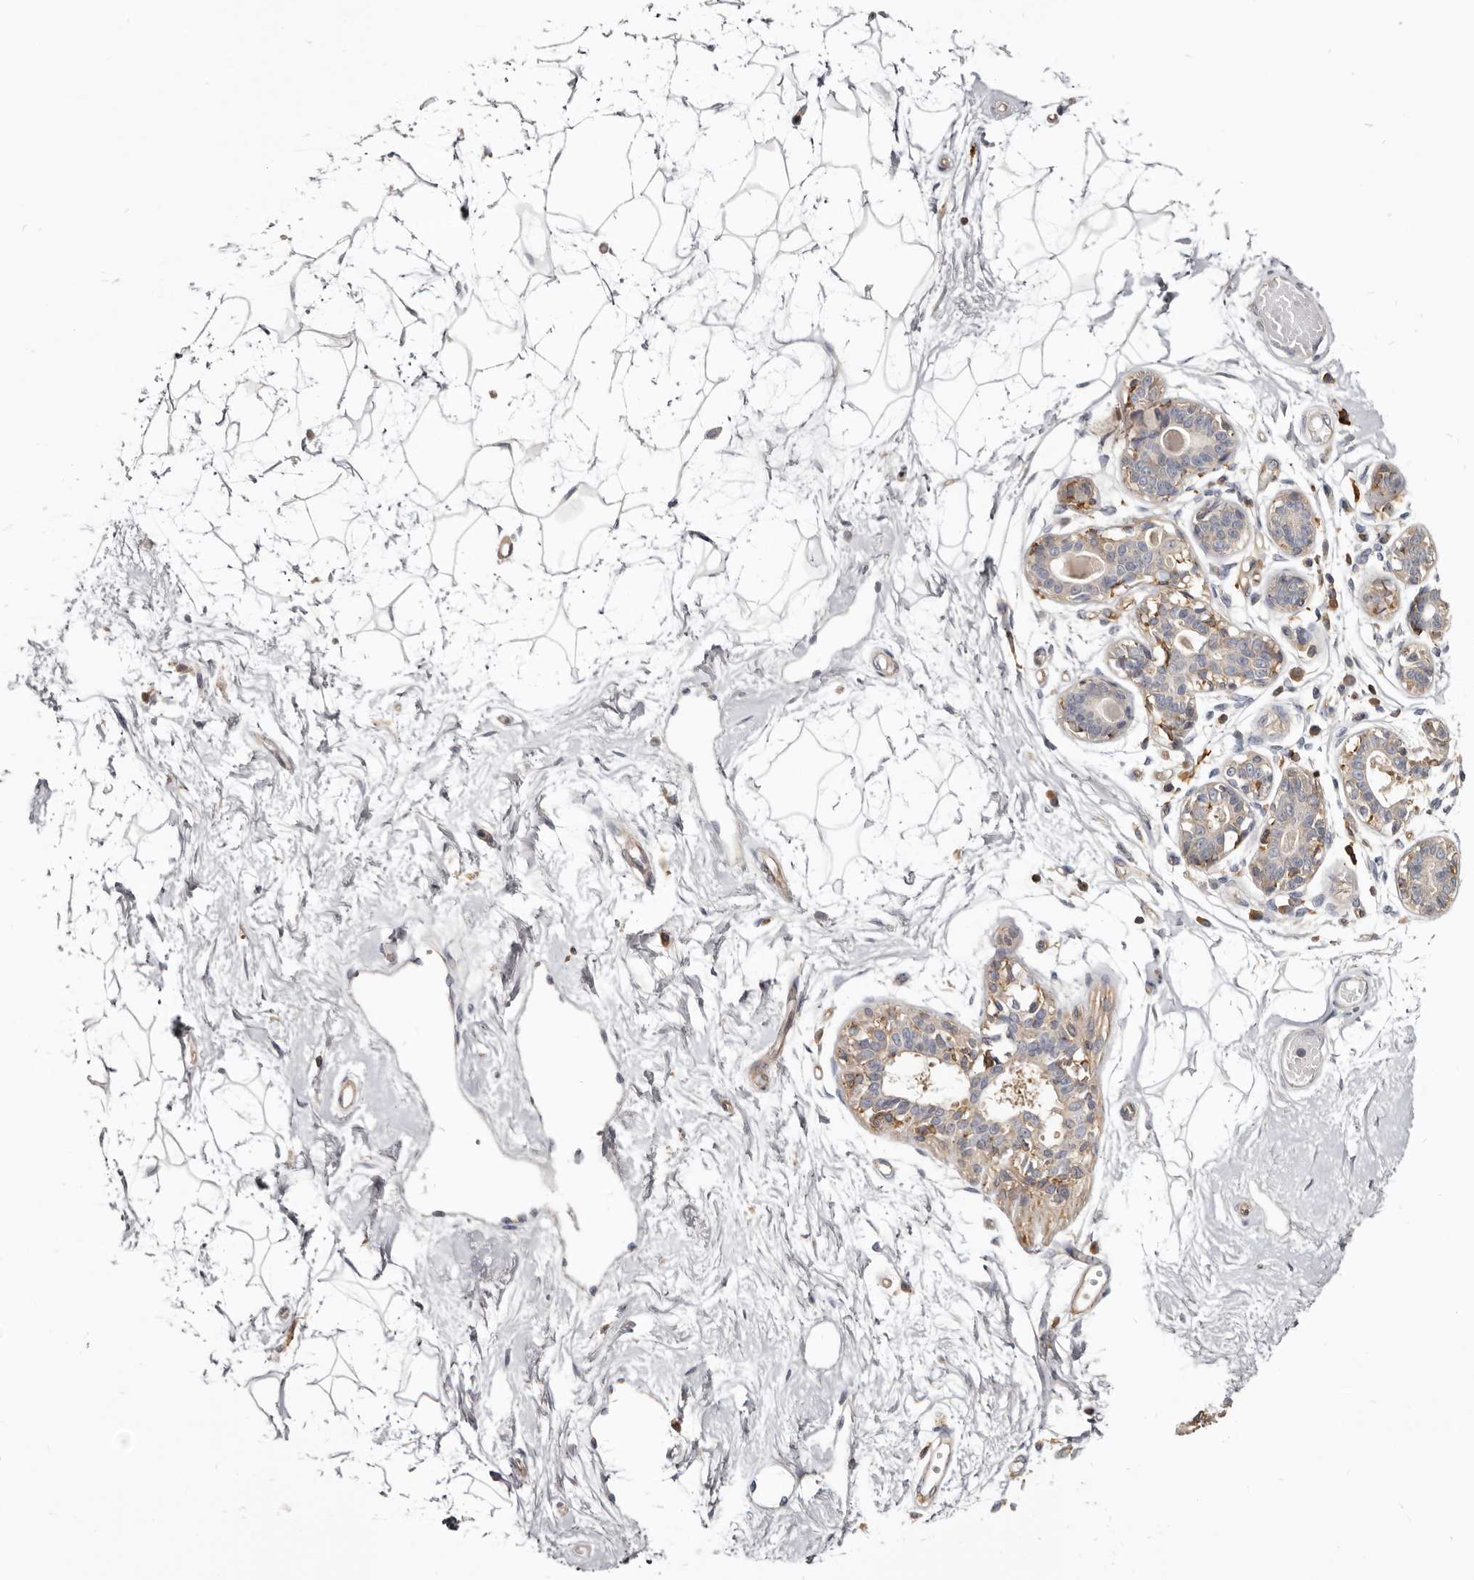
{"staining": {"intensity": "negative", "quantity": "none", "location": "none"}, "tissue": "breast", "cell_type": "Adipocytes", "image_type": "normal", "snomed": [{"axis": "morphology", "description": "Normal tissue, NOS"}, {"axis": "topography", "description": "Breast"}], "caption": "DAB (3,3'-diaminobenzidine) immunohistochemical staining of benign breast reveals no significant expression in adipocytes.", "gene": "CBL", "patient": {"sex": "female", "age": 45}}